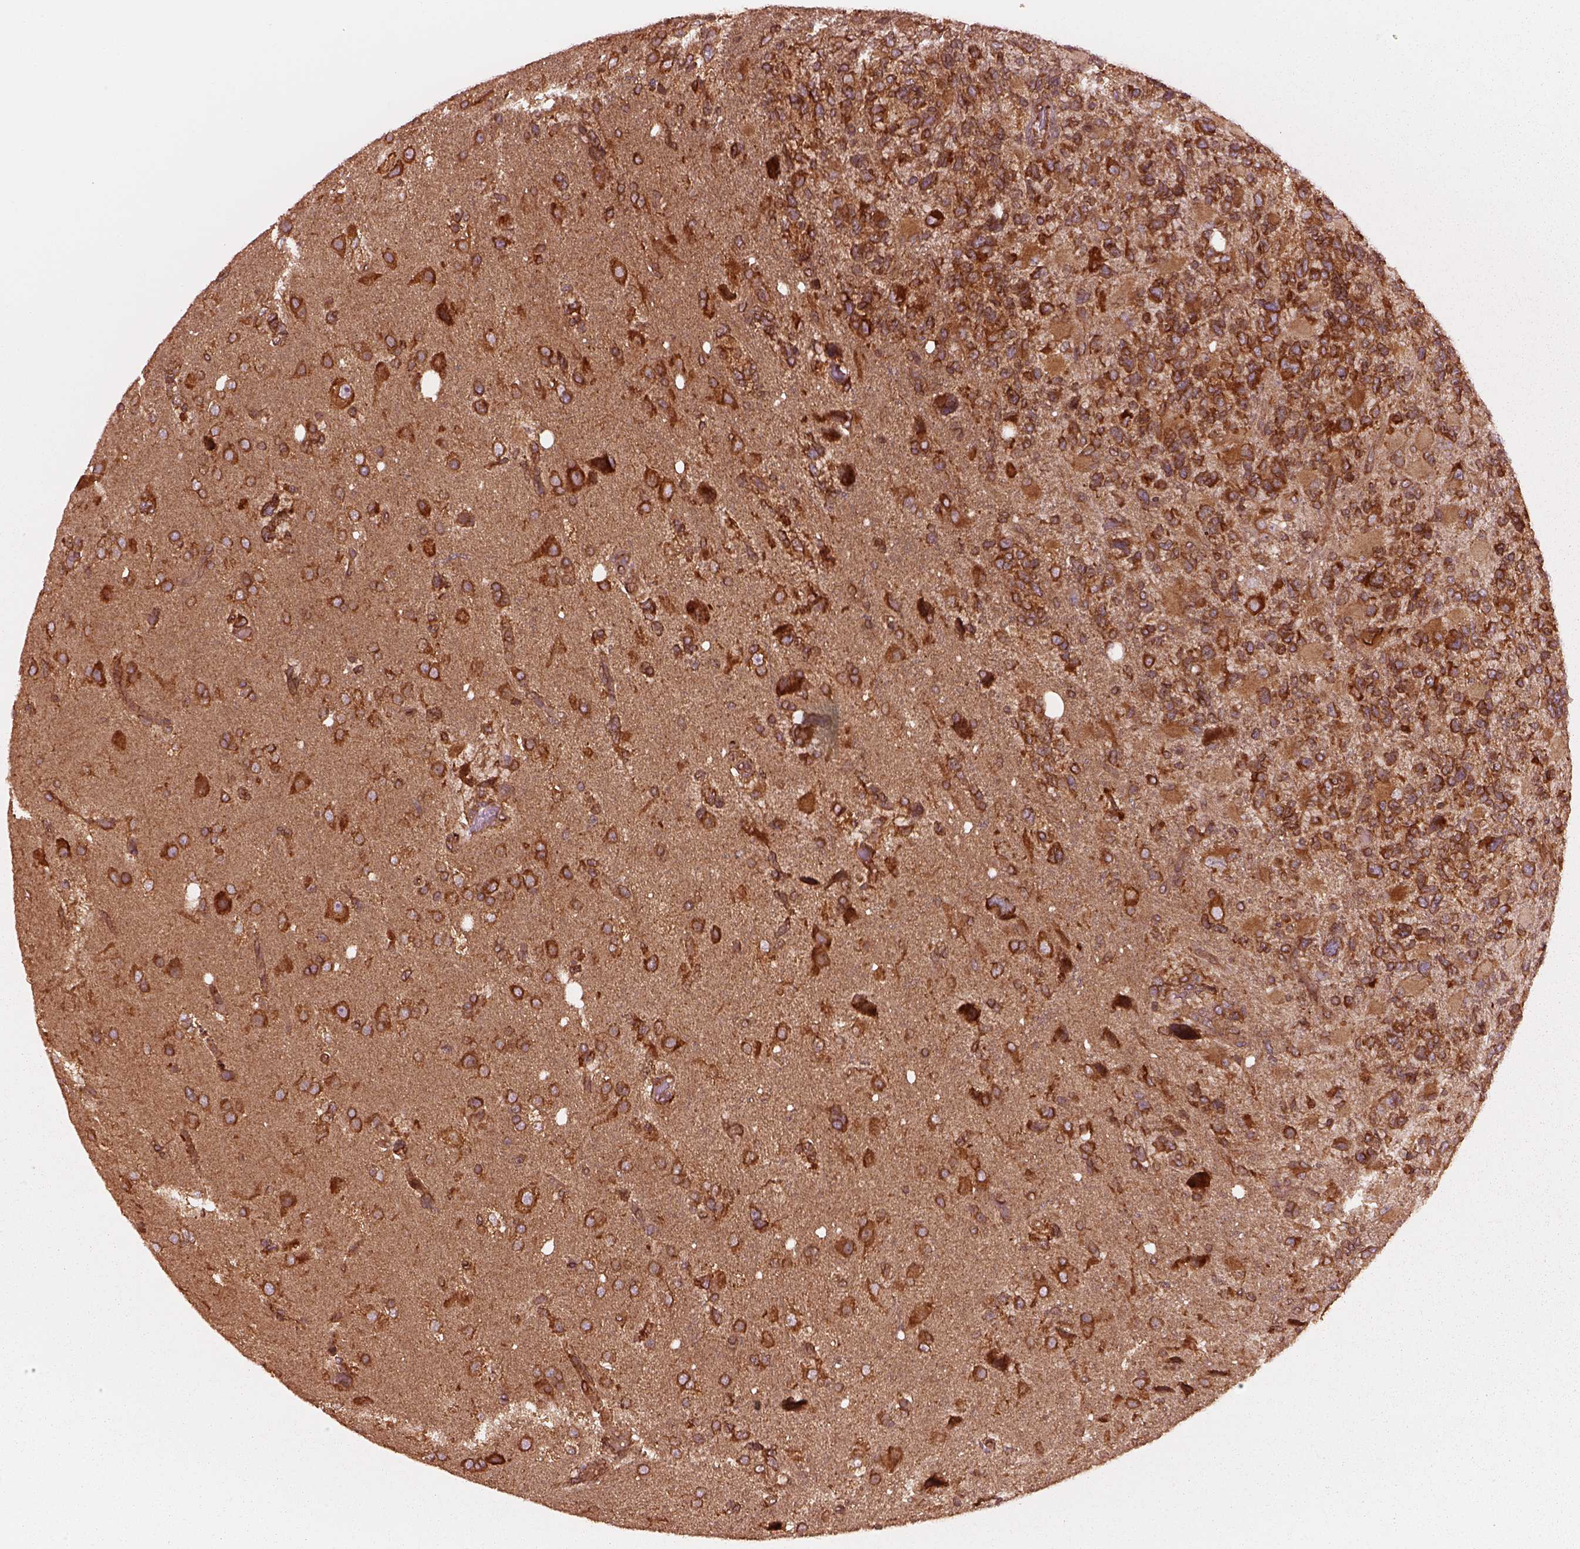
{"staining": {"intensity": "strong", "quantity": ">75%", "location": "cytoplasmic/membranous"}, "tissue": "glioma", "cell_type": "Tumor cells", "image_type": "cancer", "snomed": [{"axis": "morphology", "description": "Glioma, malignant, High grade"}, {"axis": "topography", "description": "Brain"}], "caption": "Immunohistochemistry (IHC) photomicrograph of neoplastic tissue: human malignant glioma (high-grade) stained using IHC exhibits high levels of strong protein expression localized specifically in the cytoplasmic/membranous of tumor cells, appearing as a cytoplasmic/membranous brown color.", "gene": "AGPAT1", "patient": {"sex": "female", "age": 71}}